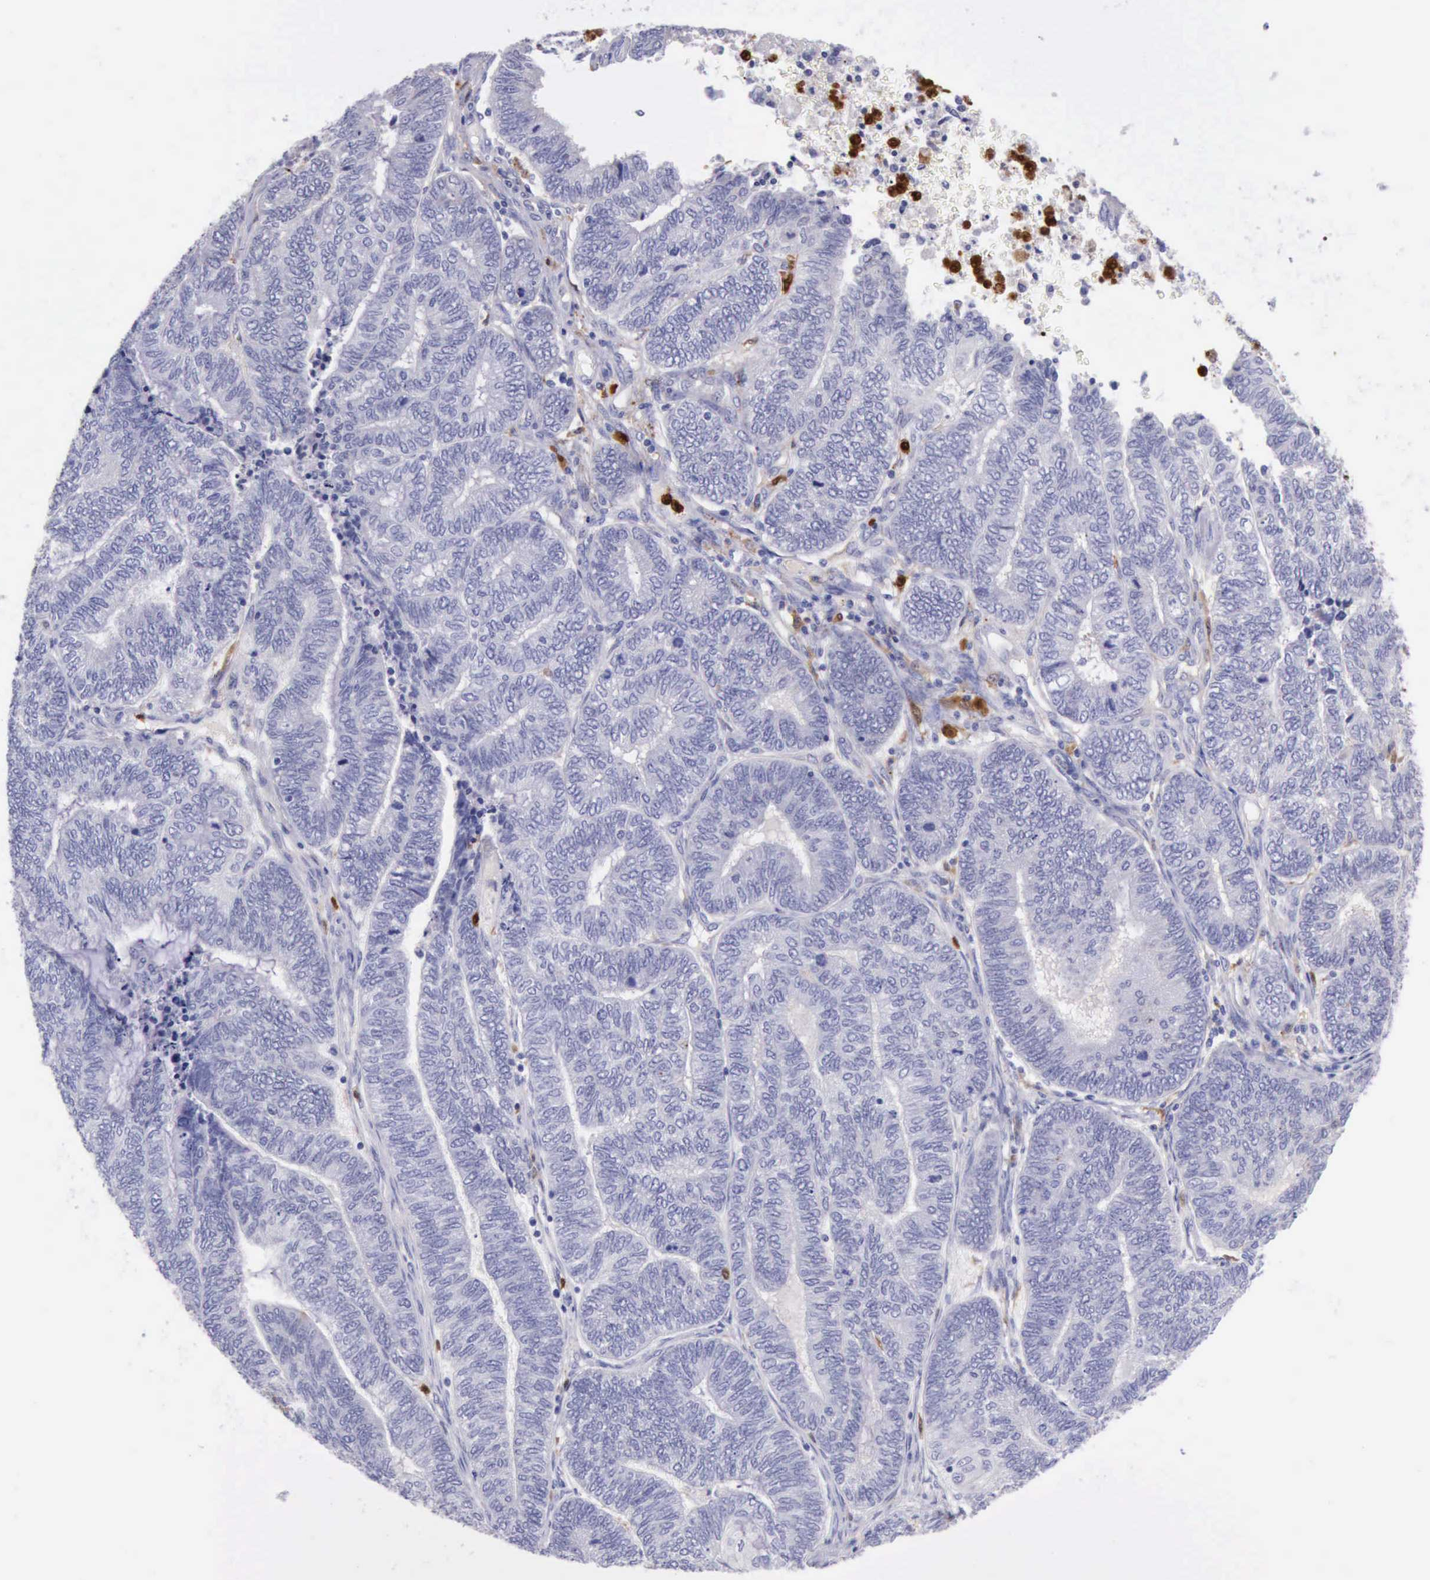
{"staining": {"intensity": "negative", "quantity": "none", "location": "none"}, "tissue": "endometrial cancer", "cell_type": "Tumor cells", "image_type": "cancer", "snomed": [{"axis": "morphology", "description": "Adenocarcinoma, NOS"}, {"axis": "topography", "description": "Uterus"}, {"axis": "topography", "description": "Endometrium"}], "caption": "Endometrial cancer was stained to show a protein in brown. There is no significant positivity in tumor cells.", "gene": "CSTA", "patient": {"sex": "female", "age": 70}}